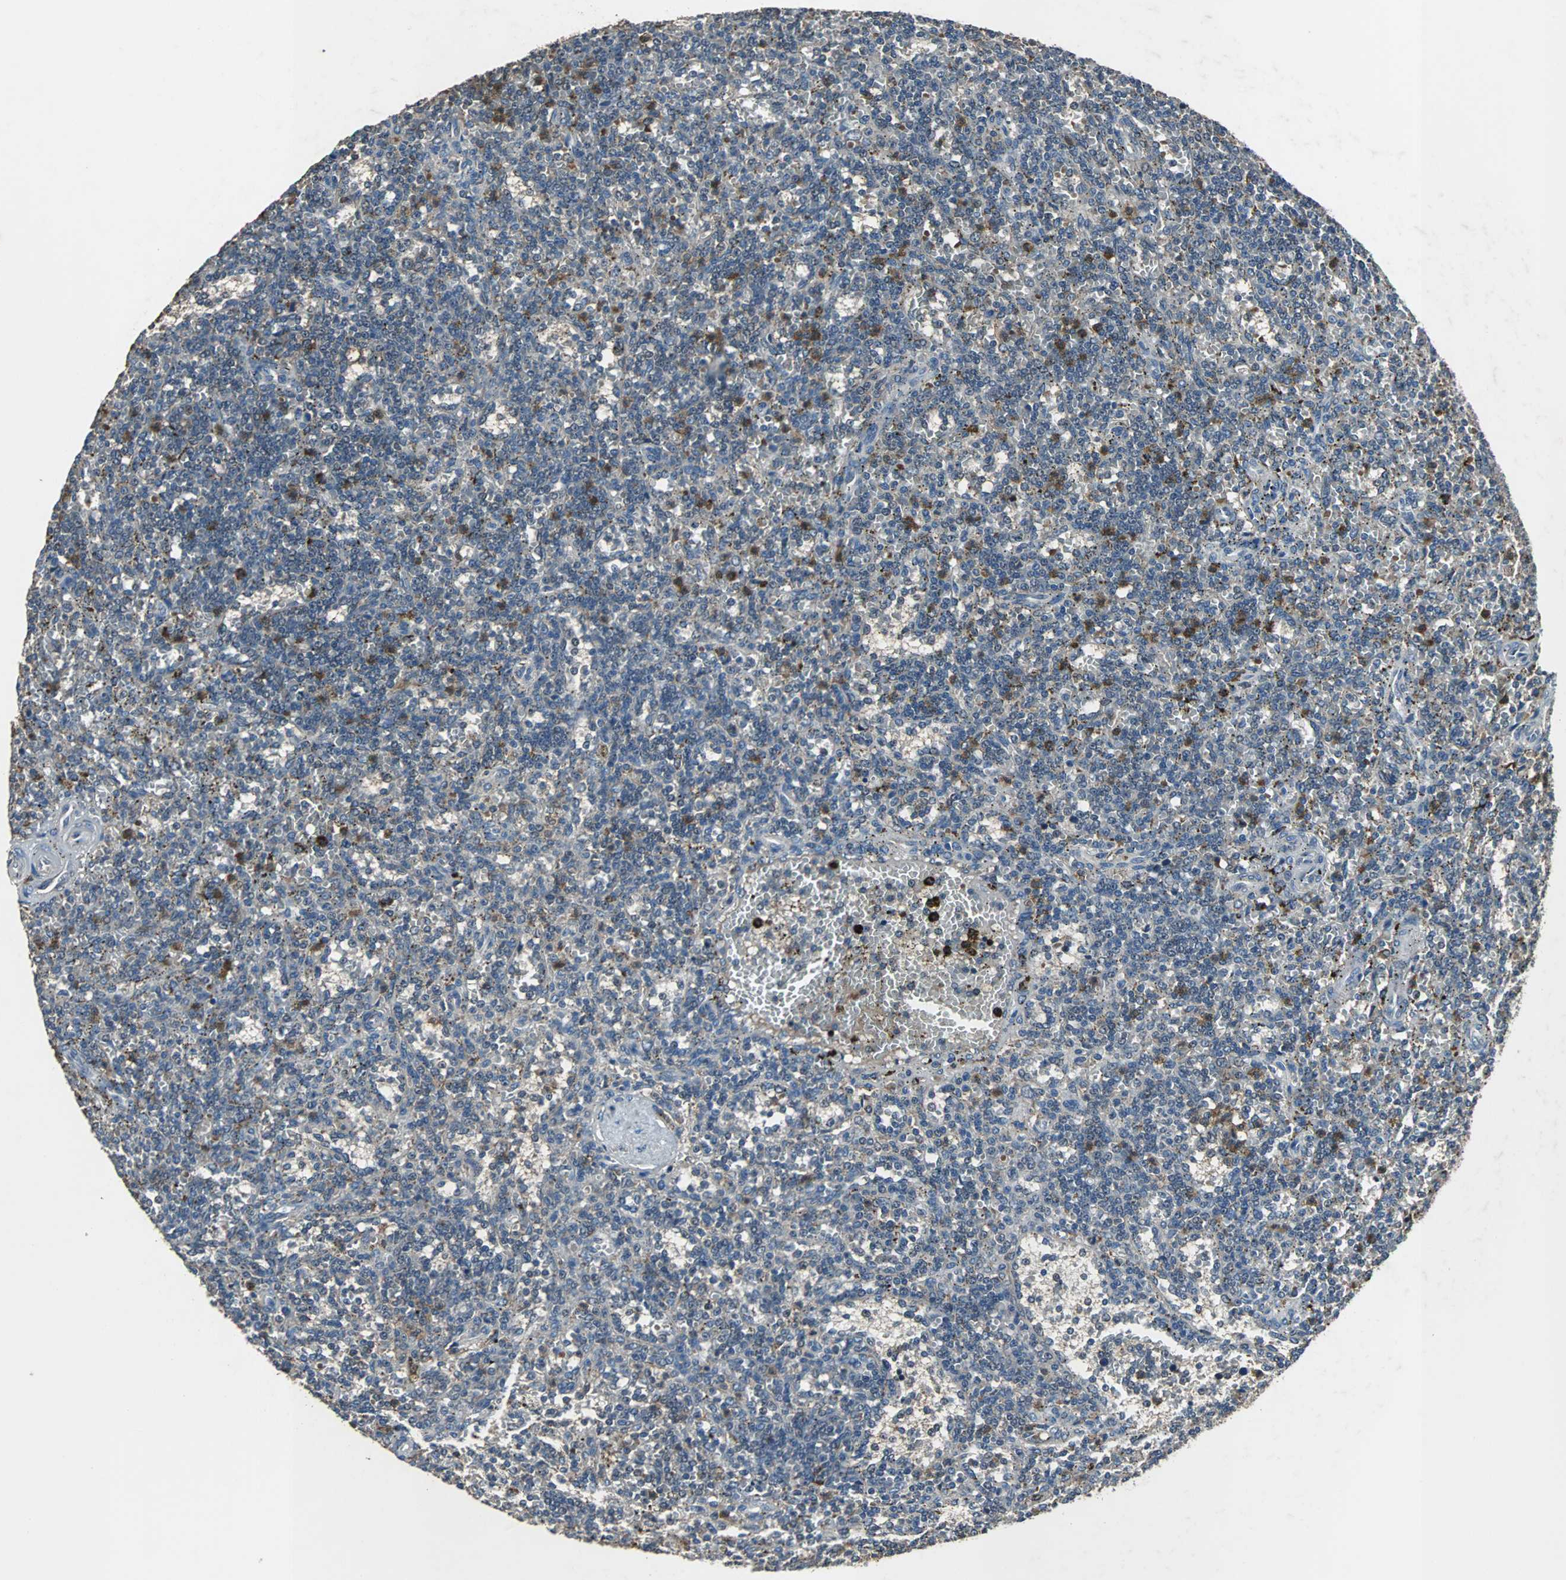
{"staining": {"intensity": "negative", "quantity": "none", "location": "none"}, "tissue": "lymphoma", "cell_type": "Tumor cells", "image_type": "cancer", "snomed": [{"axis": "morphology", "description": "Malignant lymphoma, non-Hodgkin's type, Low grade"}, {"axis": "topography", "description": "Spleen"}], "caption": "Micrograph shows no protein staining in tumor cells of low-grade malignant lymphoma, non-Hodgkin's type tissue.", "gene": "SOS1", "patient": {"sex": "male", "age": 73}}